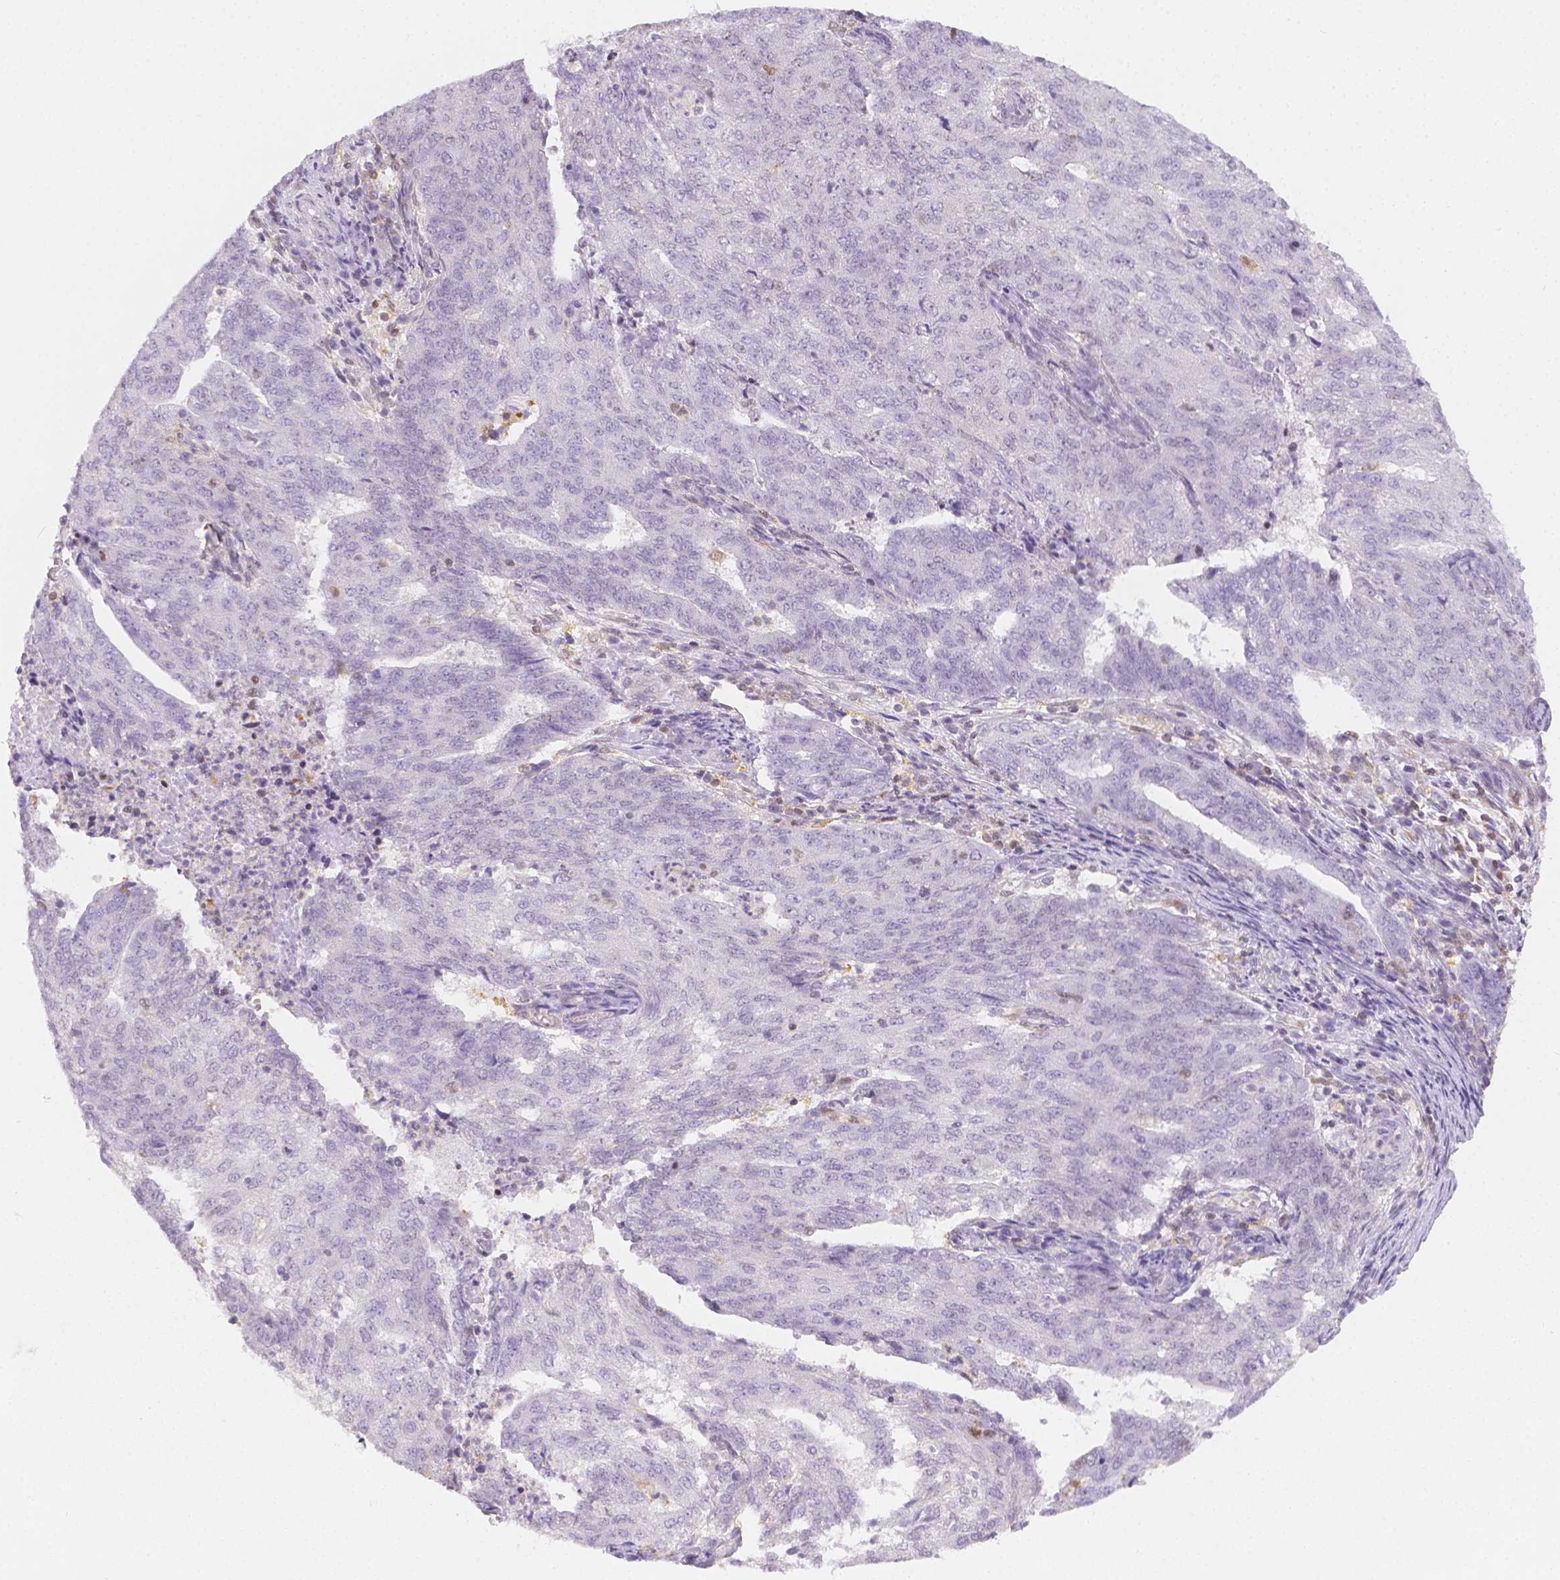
{"staining": {"intensity": "negative", "quantity": "none", "location": "none"}, "tissue": "endometrial cancer", "cell_type": "Tumor cells", "image_type": "cancer", "snomed": [{"axis": "morphology", "description": "Adenocarcinoma, NOS"}, {"axis": "topography", "description": "Endometrium"}], "caption": "This is a micrograph of IHC staining of endometrial adenocarcinoma, which shows no staining in tumor cells. (IHC, brightfield microscopy, high magnification).", "gene": "SGTB", "patient": {"sex": "female", "age": 82}}